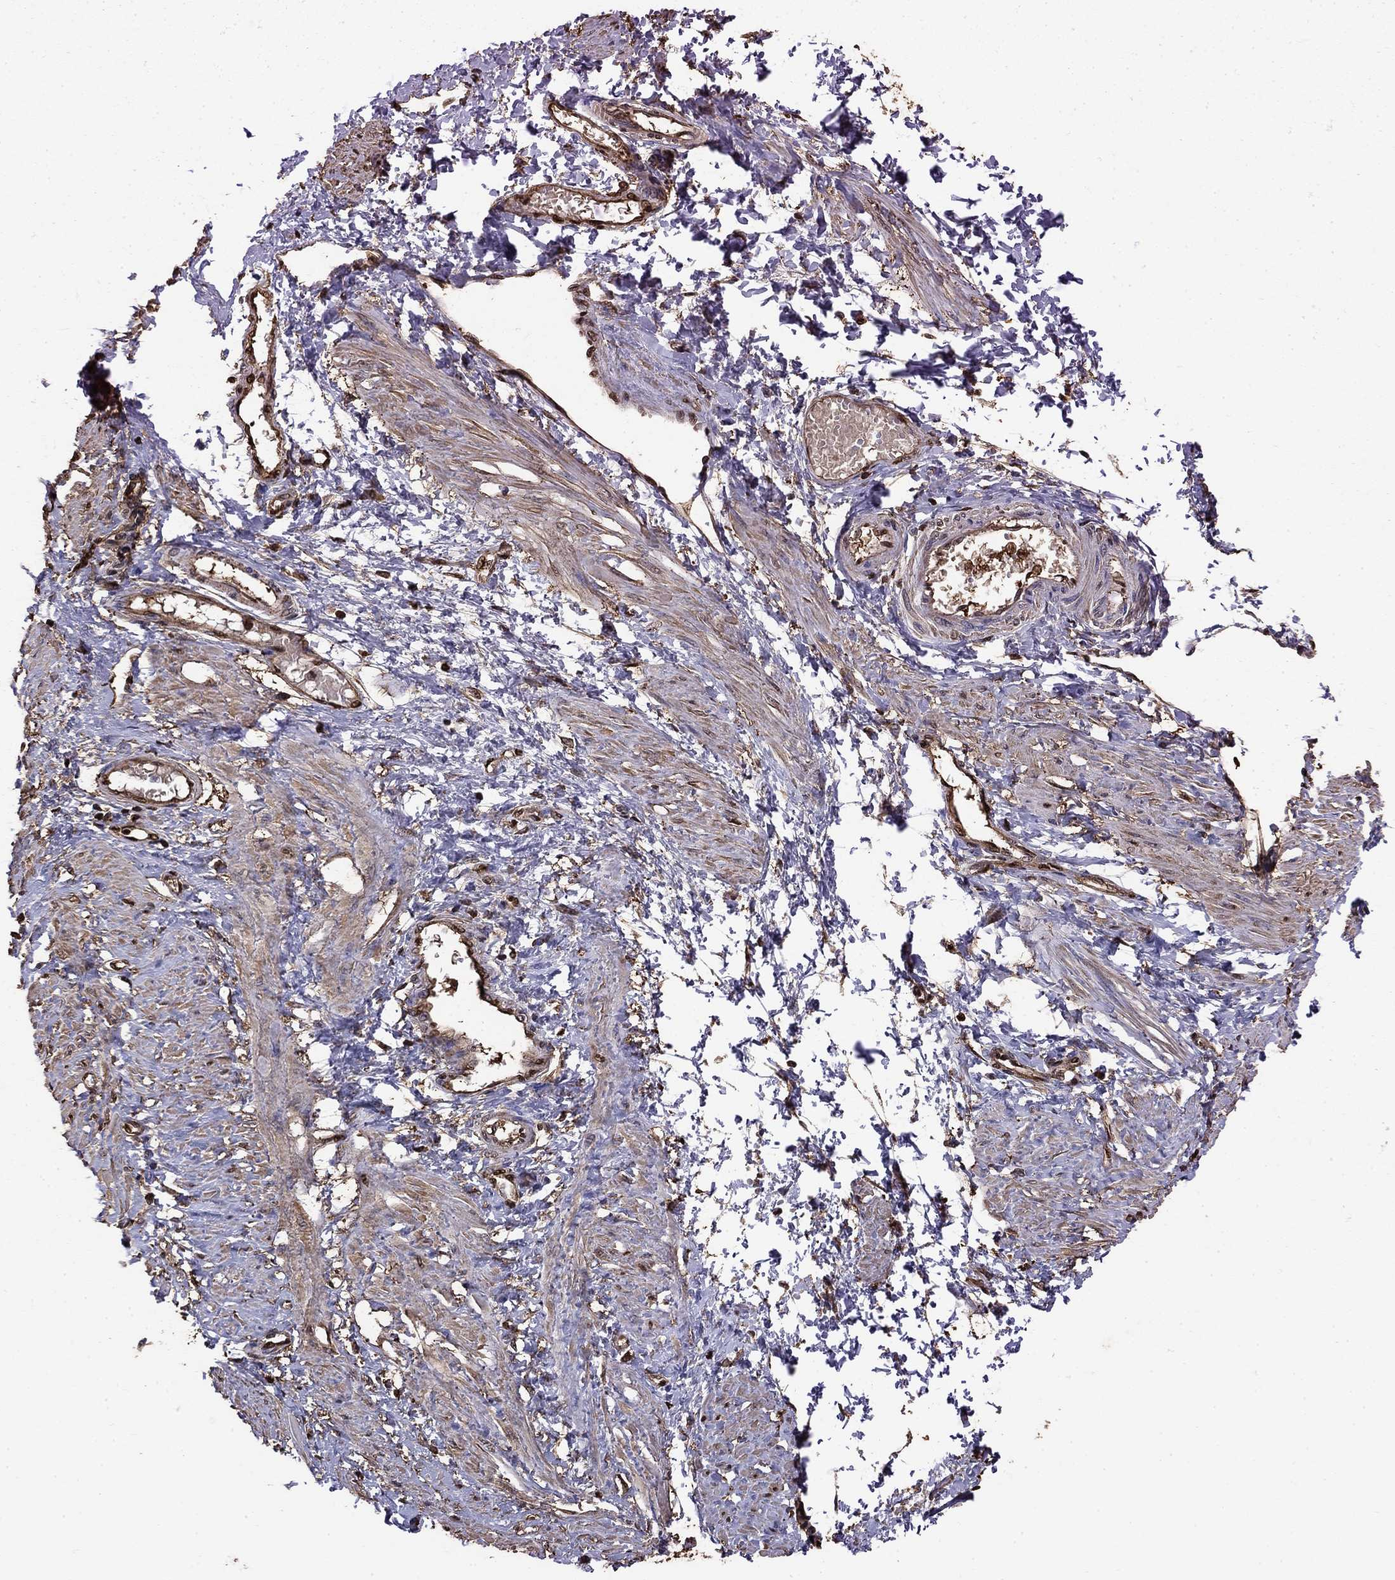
{"staining": {"intensity": "moderate", "quantity": "25%-75%", "location": "nuclear"}, "tissue": "smooth muscle", "cell_type": "Smooth muscle cells", "image_type": "normal", "snomed": [{"axis": "morphology", "description": "Normal tissue, NOS"}, {"axis": "topography", "description": "Smooth muscle"}, {"axis": "topography", "description": "Uterus"}], "caption": "The micrograph demonstrates staining of normal smooth muscle, revealing moderate nuclear protein staining (brown color) within smooth muscle cells.", "gene": "GAPDH", "patient": {"sex": "female", "age": 39}}